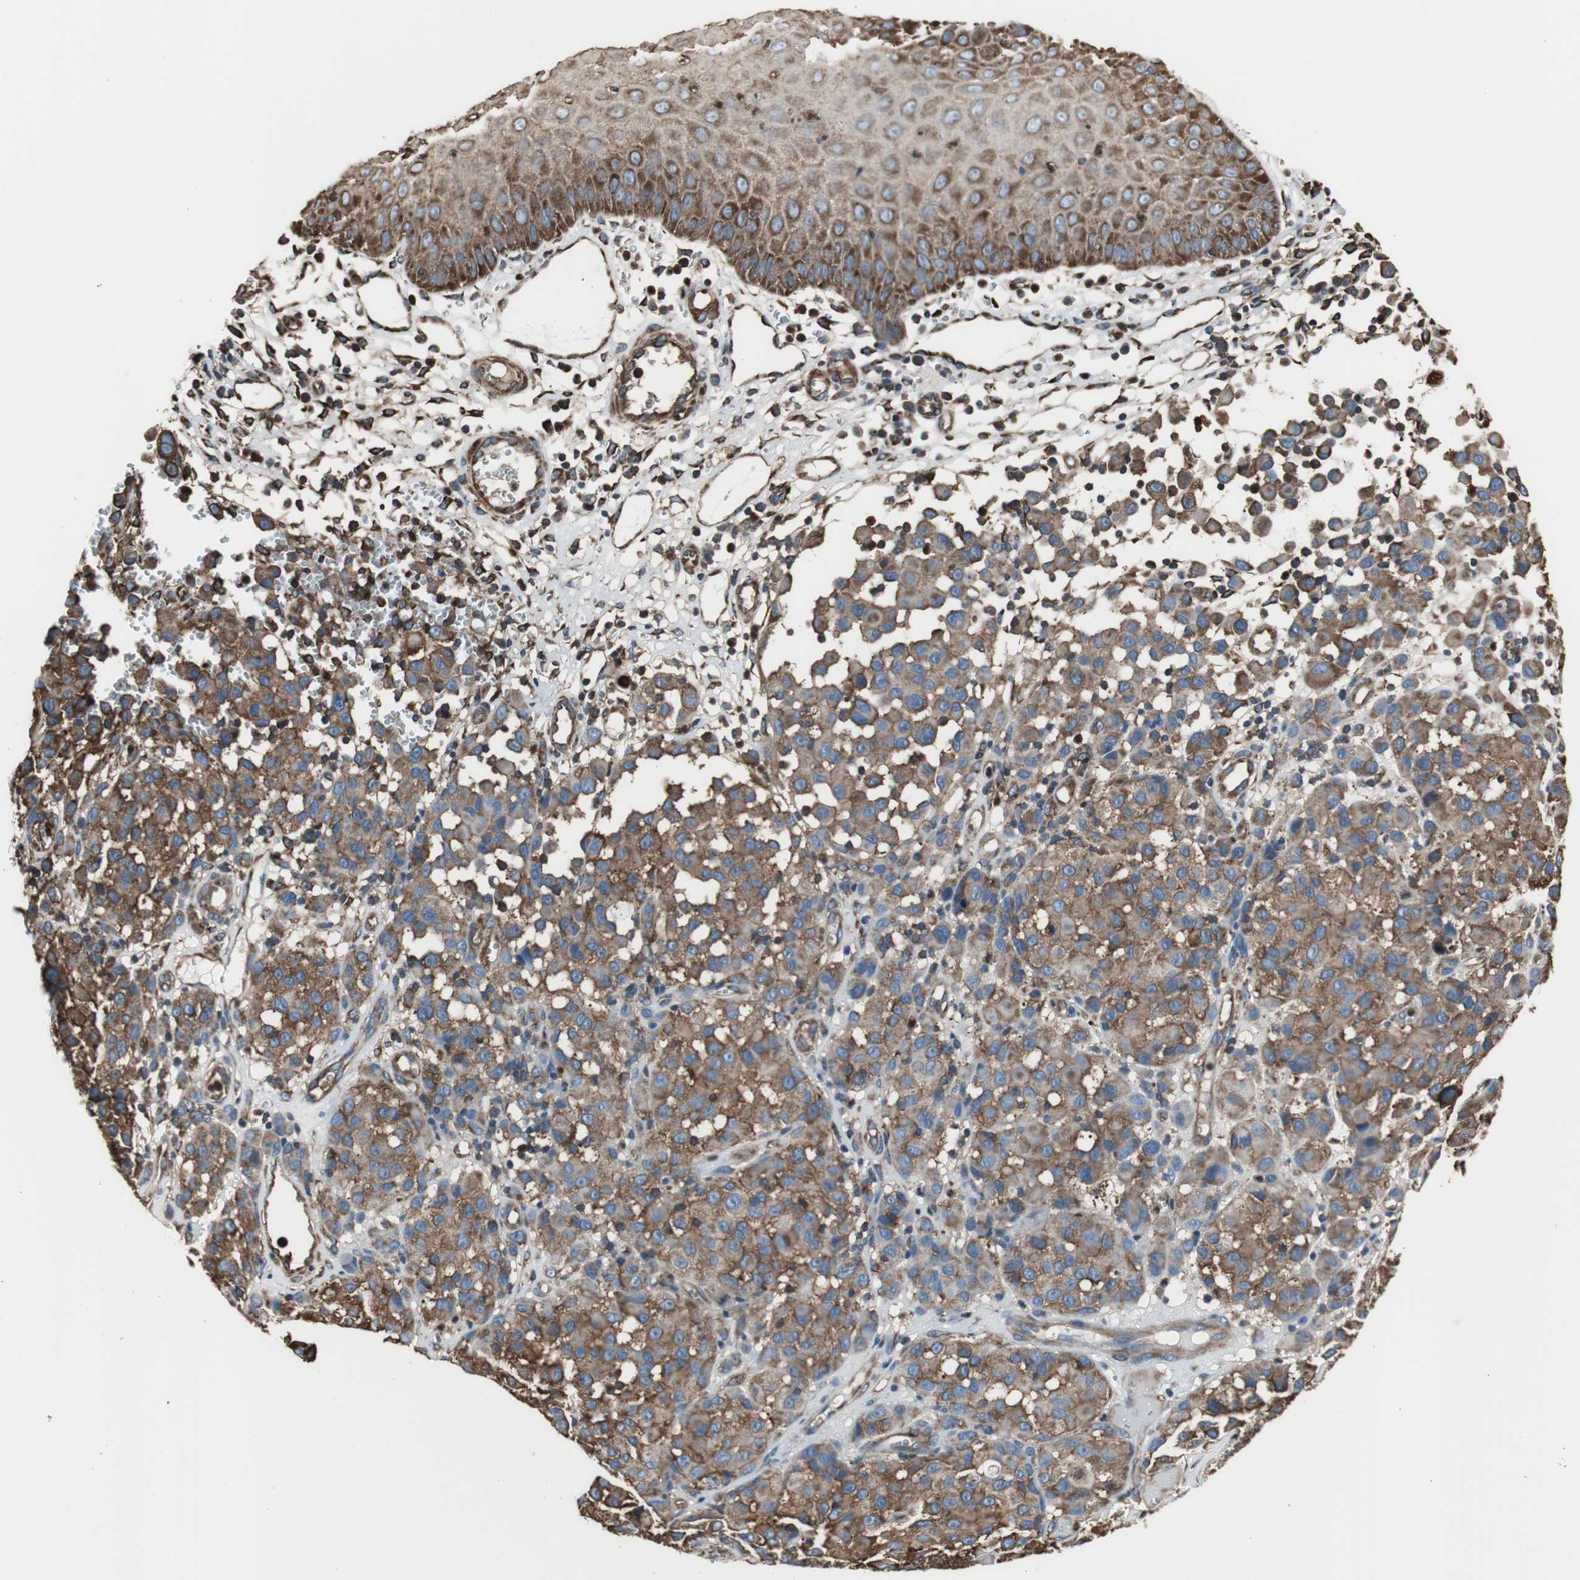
{"staining": {"intensity": "strong", "quantity": ">75%", "location": "cytoplasmic/membranous"}, "tissue": "melanoma", "cell_type": "Tumor cells", "image_type": "cancer", "snomed": [{"axis": "morphology", "description": "Malignant melanoma, NOS"}, {"axis": "topography", "description": "Skin"}], "caption": "The photomicrograph displays immunohistochemical staining of malignant melanoma. There is strong cytoplasmic/membranous positivity is appreciated in about >75% of tumor cells.", "gene": "ACTN1", "patient": {"sex": "female", "age": 21}}